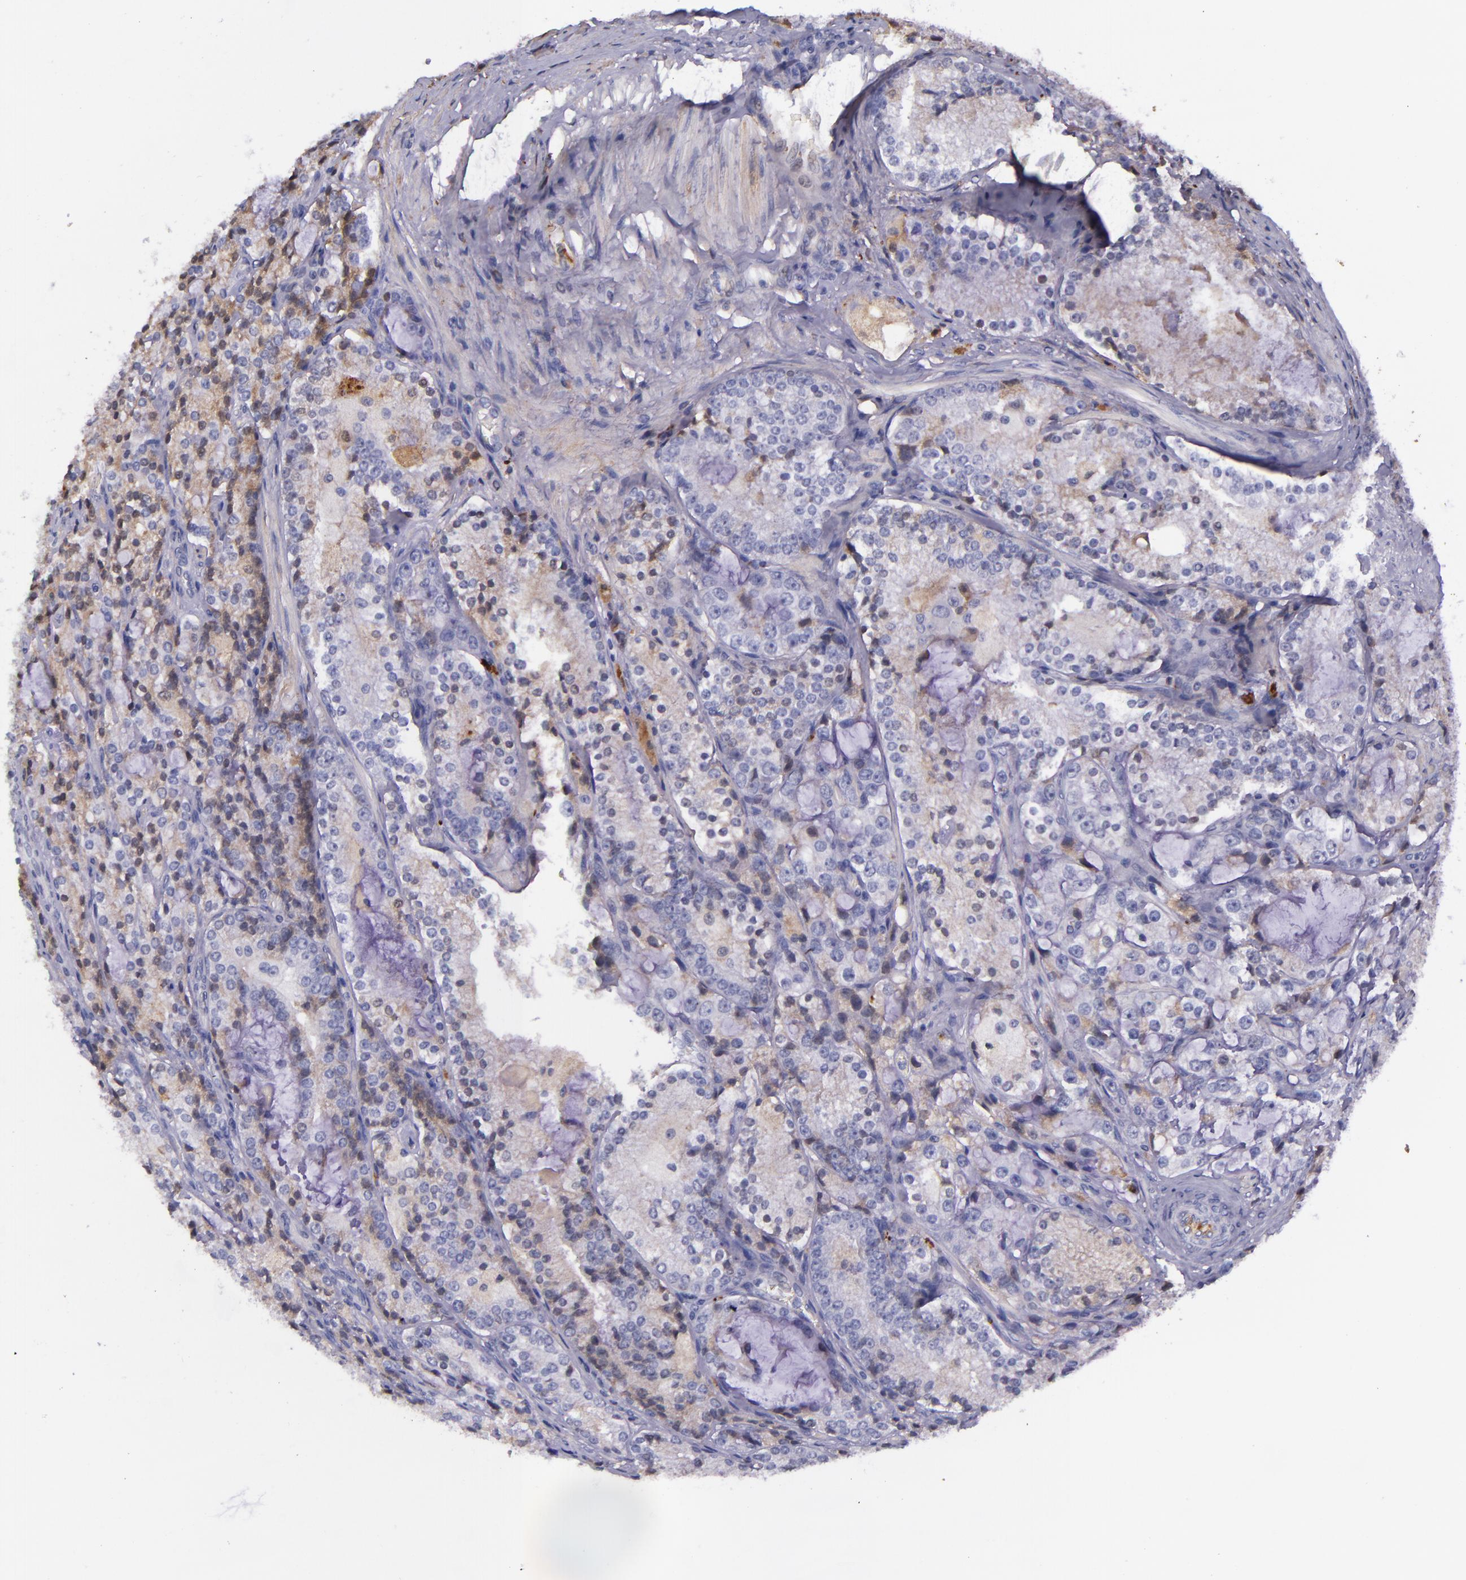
{"staining": {"intensity": "negative", "quantity": "none", "location": "none"}, "tissue": "prostate cancer", "cell_type": "Tumor cells", "image_type": "cancer", "snomed": [{"axis": "morphology", "description": "Adenocarcinoma, High grade"}, {"axis": "topography", "description": "Prostate"}], "caption": "An immunohistochemistry (IHC) micrograph of prostate cancer is shown. There is no staining in tumor cells of prostate cancer.", "gene": "KNG1", "patient": {"sex": "male", "age": 63}}